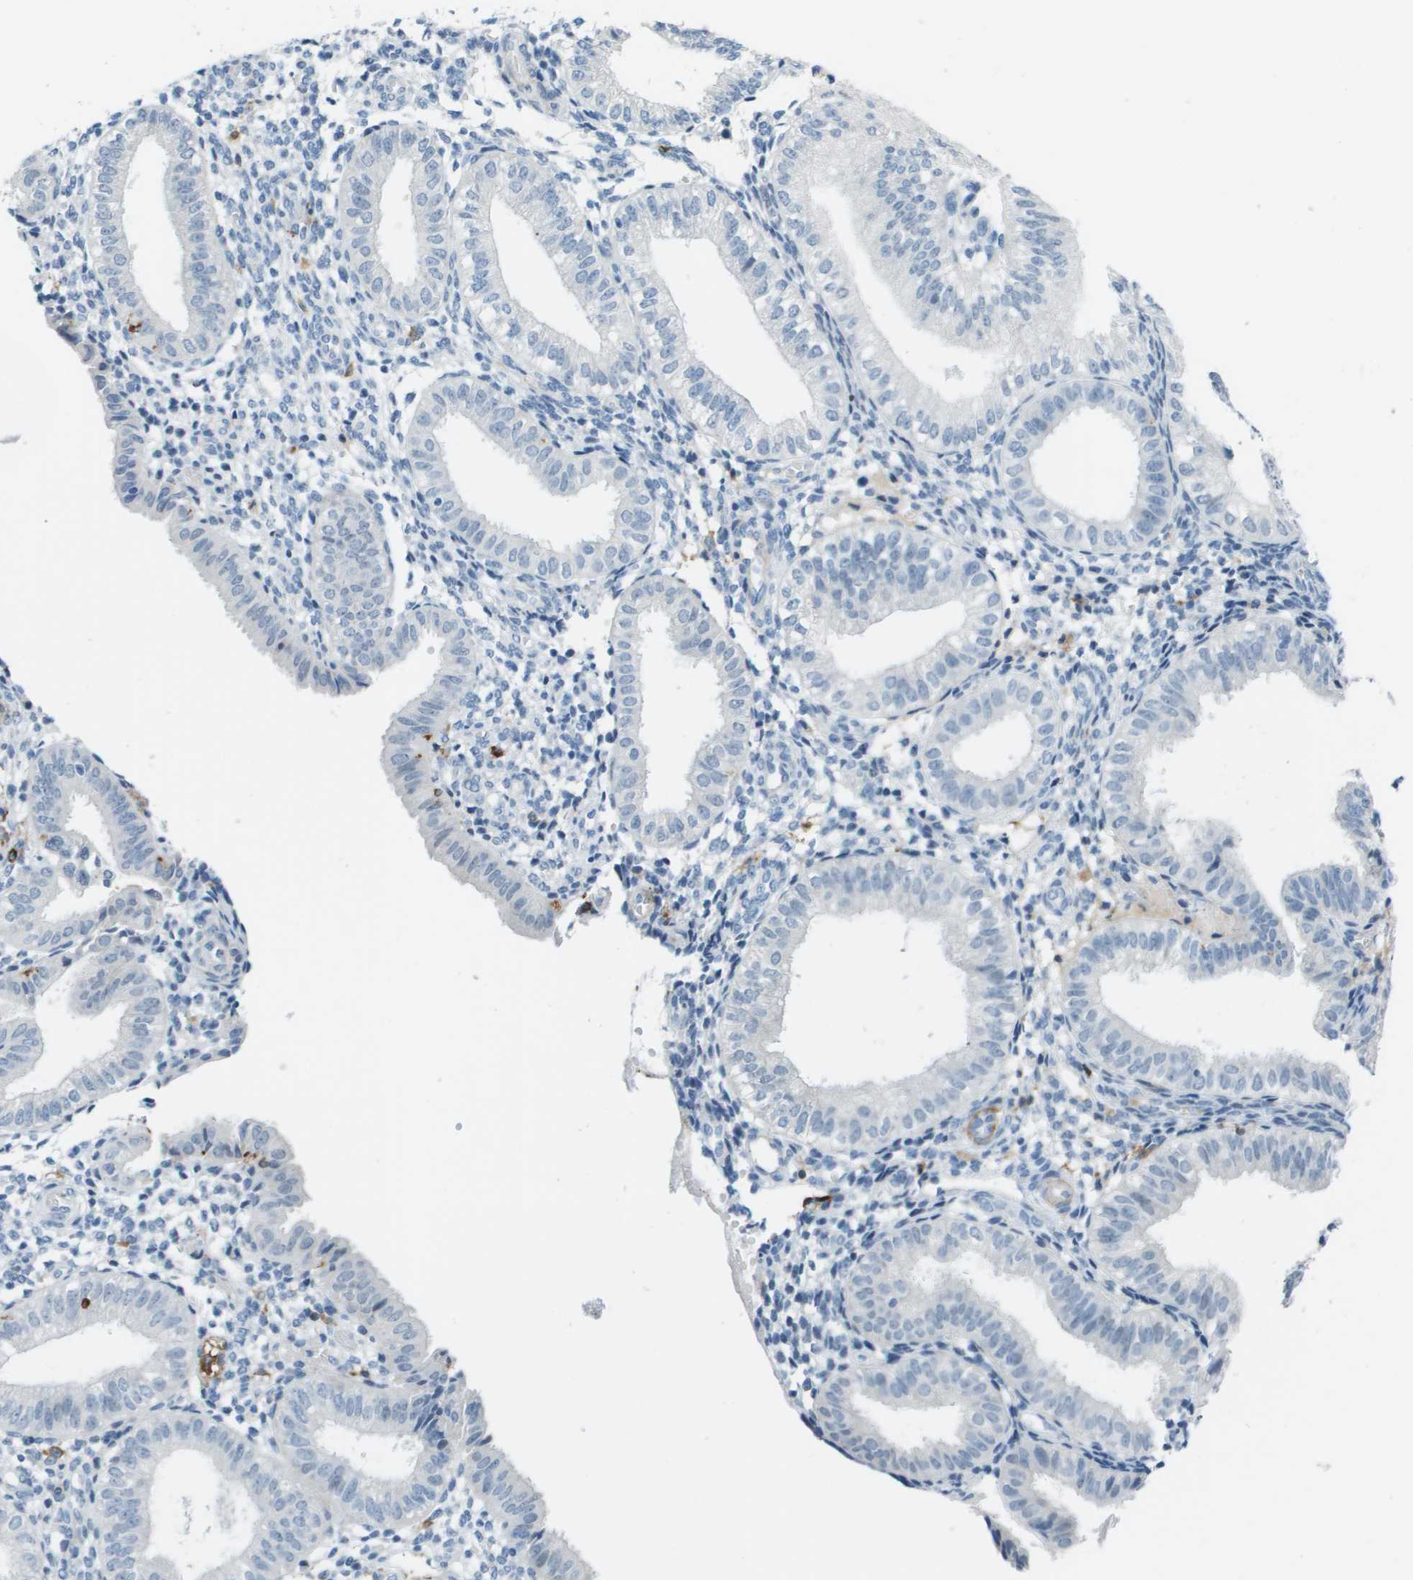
{"staining": {"intensity": "negative", "quantity": "none", "location": "none"}, "tissue": "endometrium", "cell_type": "Cells in endometrial stroma", "image_type": "normal", "snomed": [{"axis": "morphology", "description": "Normal tissue, NOS"}, {"axis": "topography", "description": "Endometrium"}], "caption": "A micrograph of endometrium stained for a protein exhibits no brown staining in cells in endometrial stroma.", "gene": "ZBTB43", "patient": {"sex": "female", "age": 39}}